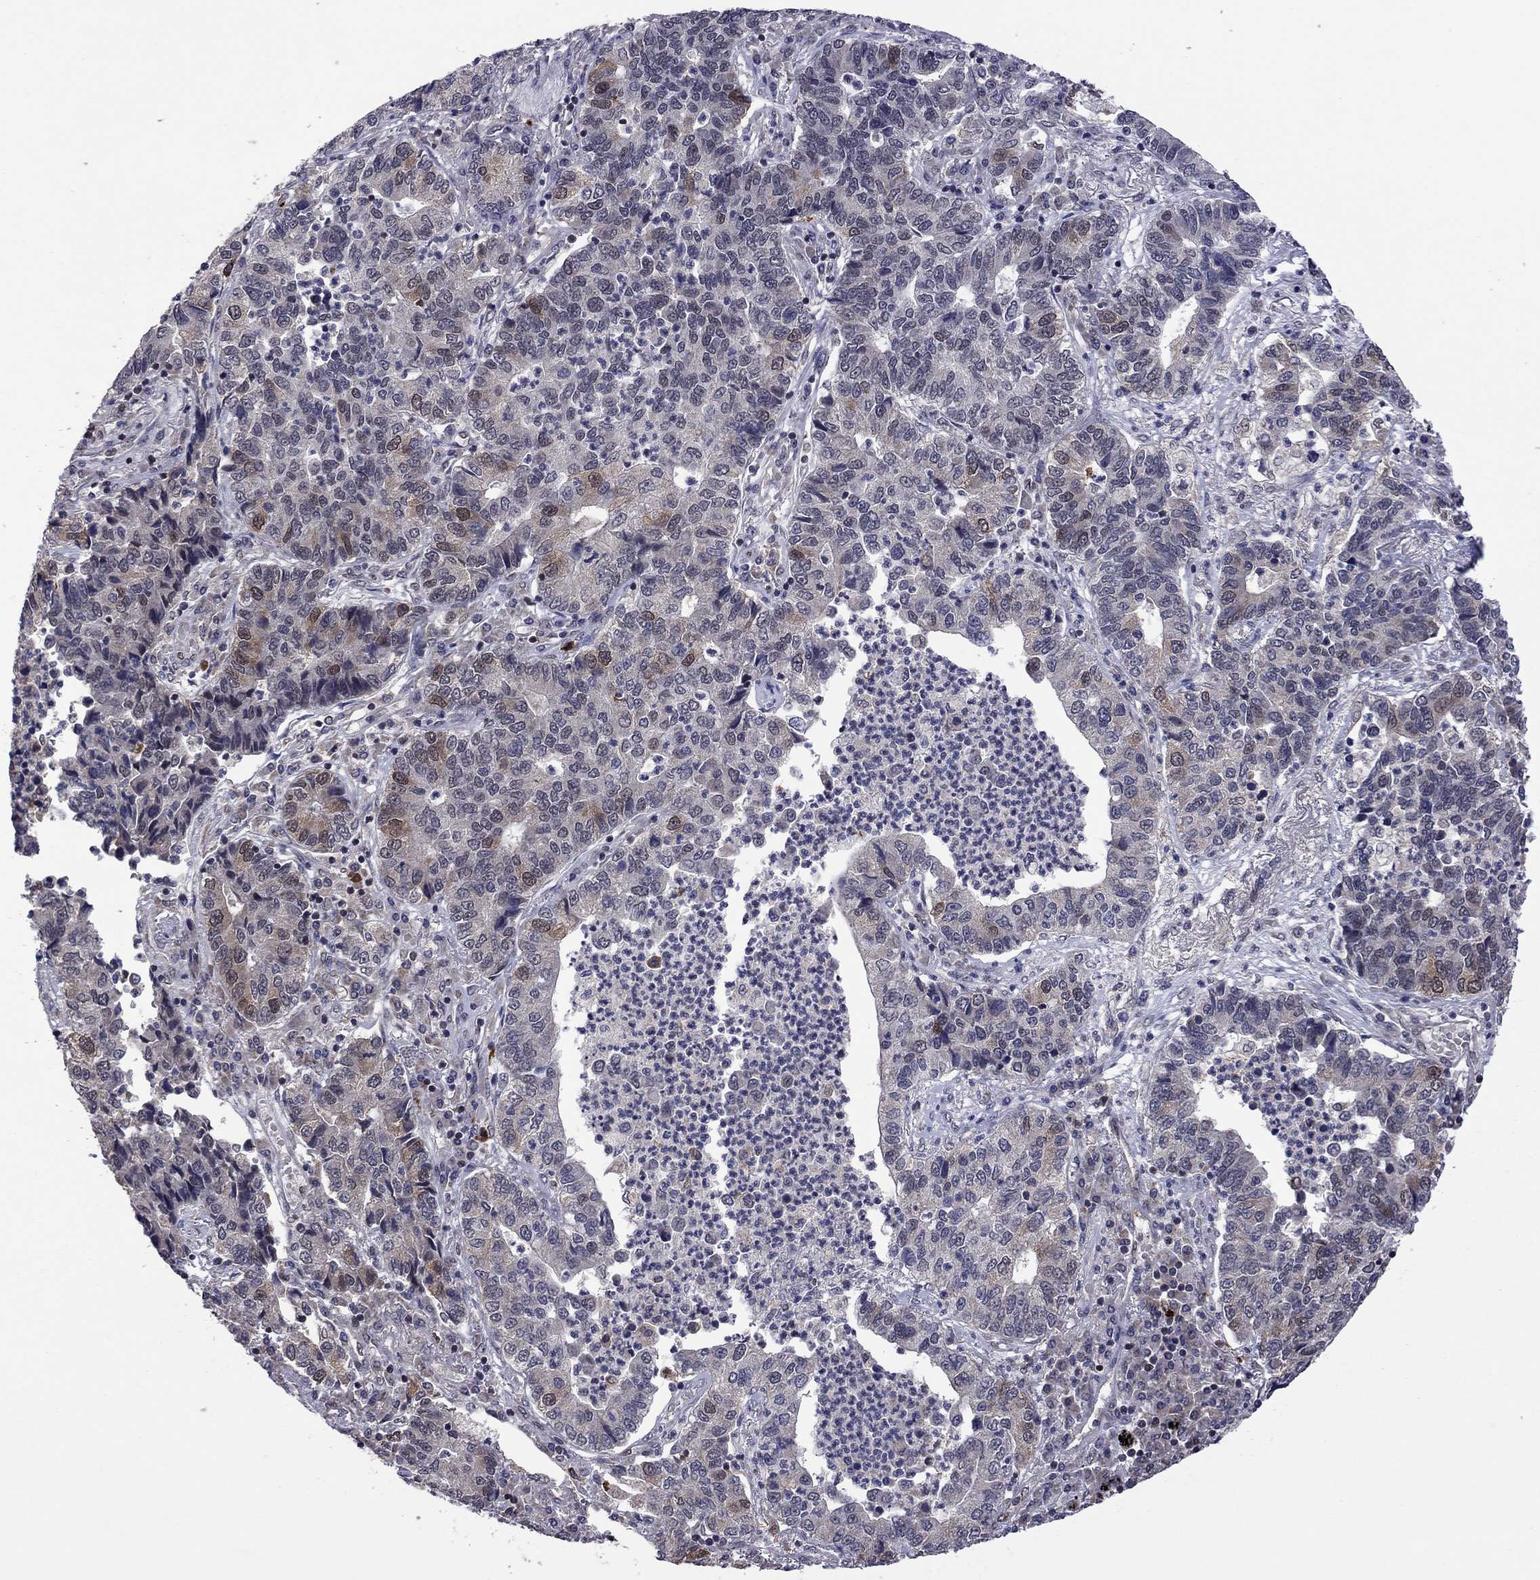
{"staining": {"intensity": "moderate", "quantity": "<25%", "location": "cytoplasmic/membranous"}, "tissue": "lung cancer", "cell_type": "Tumor cells", "image_type": "cancer", "snomed": [{"axis": "morphology", "description": "Adenocarcinoma, NOS"}, {"axis": "topography", "description": "Lung"}], "caption": "IHC photomicrograph of human lung cancer (adenocarcinoma) stained for a protein (brown), which shows low levels of moderate cytoplasmic/membranous staining in about <25% of tumor cells.", "gene": "GPAA1", "patient": {"sex": "female", "age": 57}}